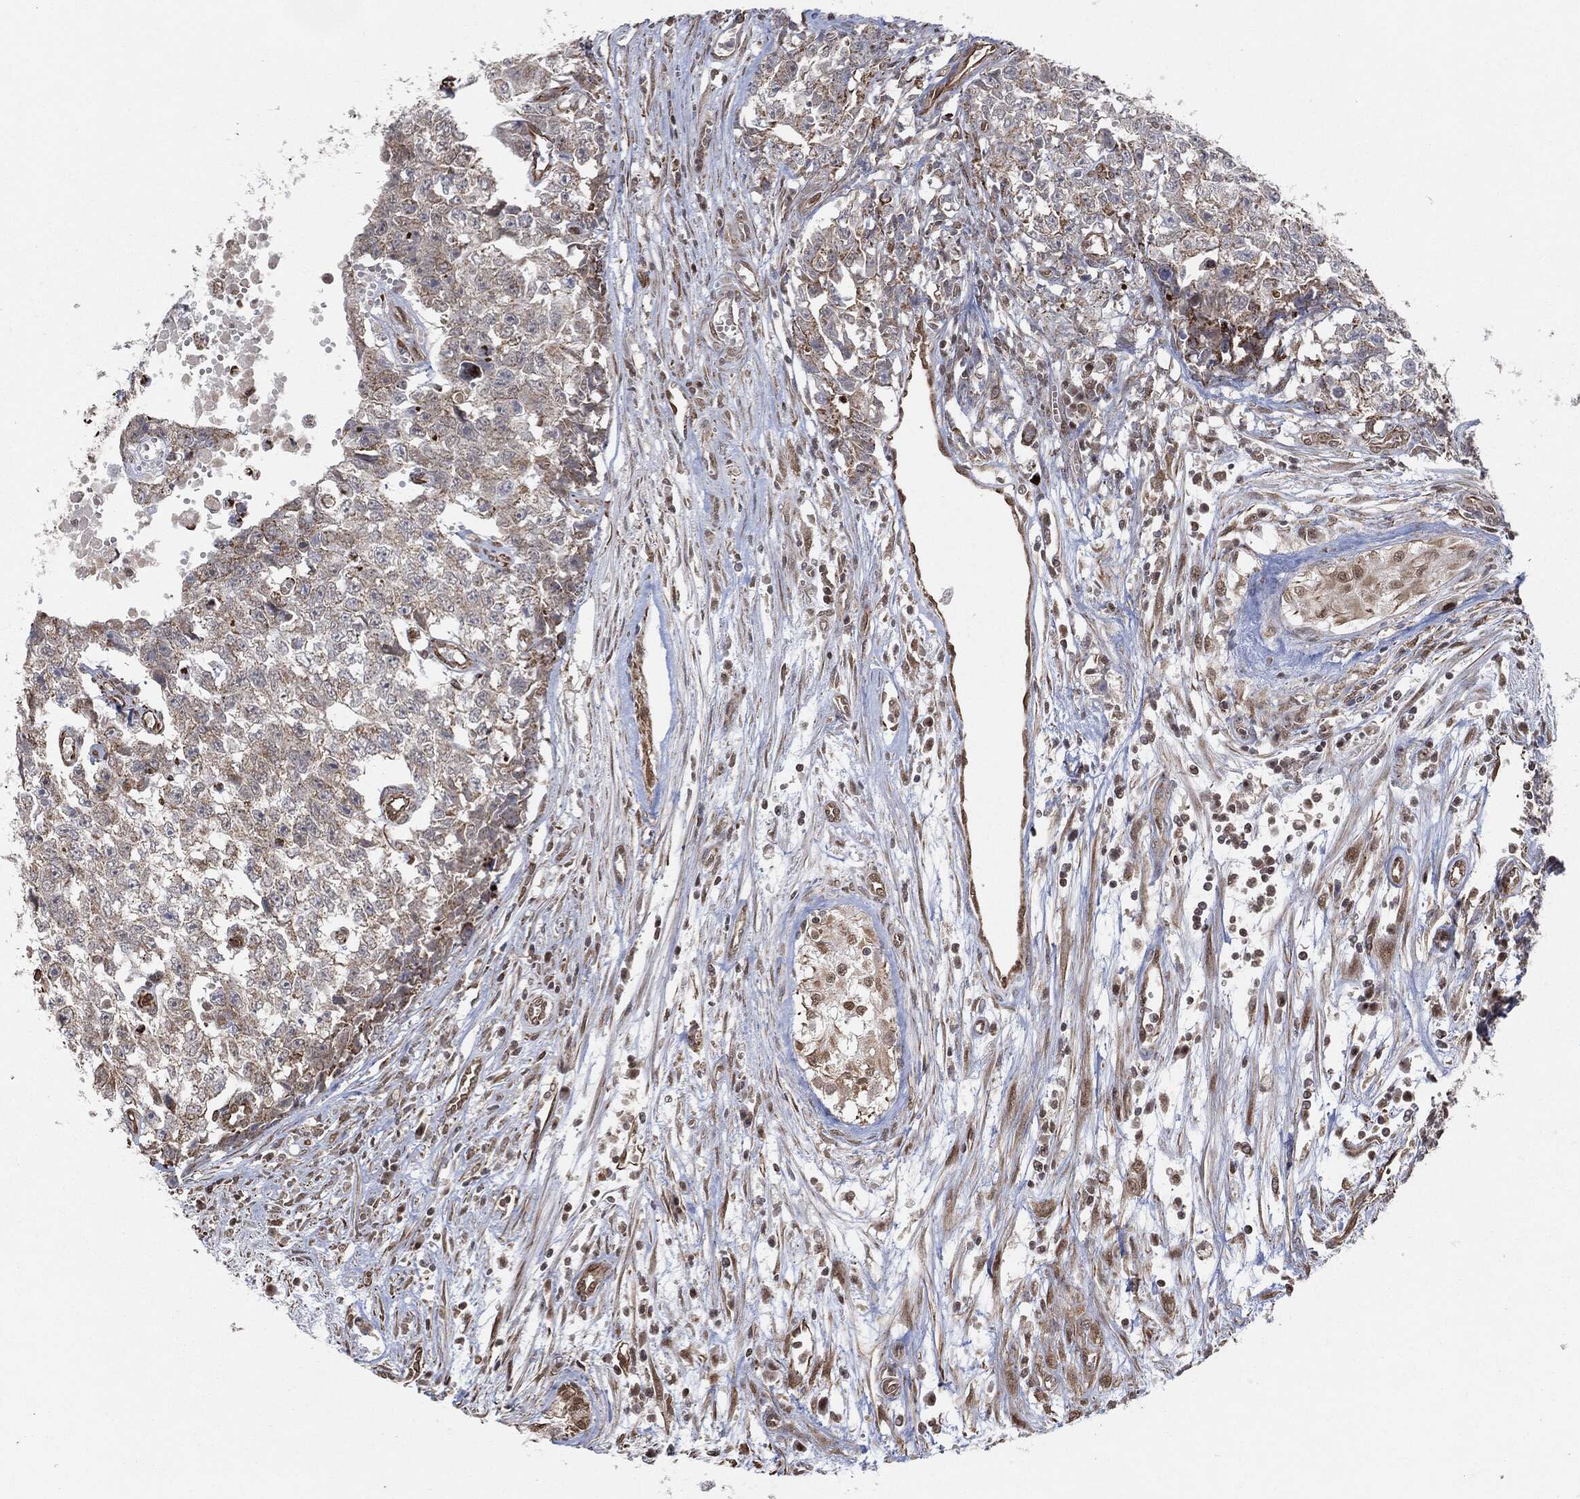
{"staining": {"intensity": "weak", "quantity": "25%-75%", "location": "cytoplasmic/membranous"}, "tissue": "testis cancer", "cell_type": "Tumor cells", "image_type": "cancer", "snomed": [{"axis": "morphology", "description": "Seminoma, NOS"}, {"axis": "morphology", "description": "Carcinoma, Embryonal, NOS"}, {"axis": "topography", "description": "Testis"}], "caption": "IHC of testis cancer (seminoma) displays low levels of weak cytoplasmic/membranous expression in approximately 25%-75% of tumor cells. (DAB (3,3'-diaminobenzidine) IHC with brightfield microscopy, high magnification).", "gene": "TP53RK", "patient": {"sex": "male", "age": 22}}